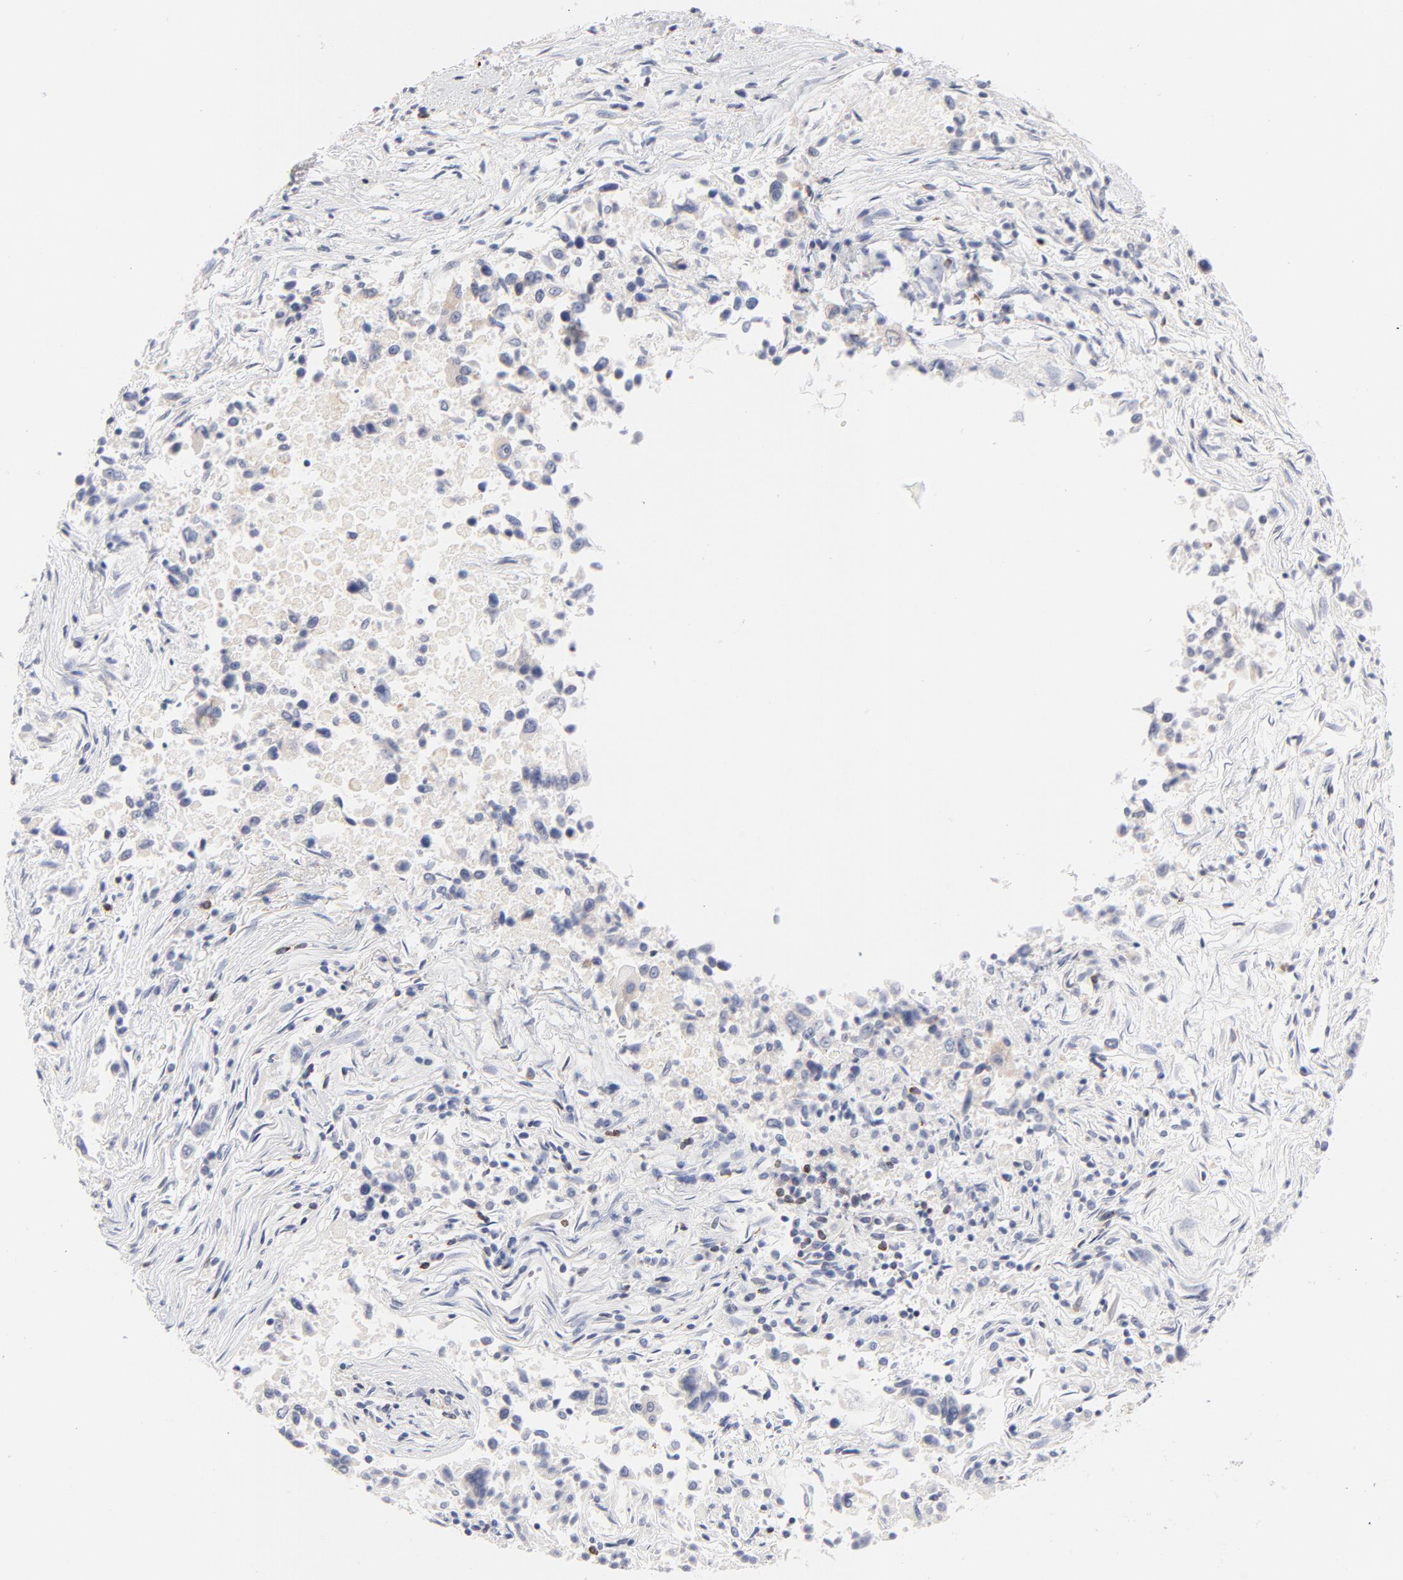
{"staining": {"intensity": "moderate", "quantity": "<25%", "location": "cytoplasmic/membranous"}, "tissue": "lung cancer", "cell_type": "Tumor cells", "image_type": "cancer", "snomed": [{"axis": "morphology", "description": "Adenocarcinoma, NOS"}, {"axis": "topography", "description": "Lung"}], "caption": "Immunohistochemical staining of lung adenocarcinoma reveals moderate cytoplasmic/membranous protein positivity in approximately <25% of tumor cells.", "gene": "MID1", "patient": {"sex": "male", "age": 84}}